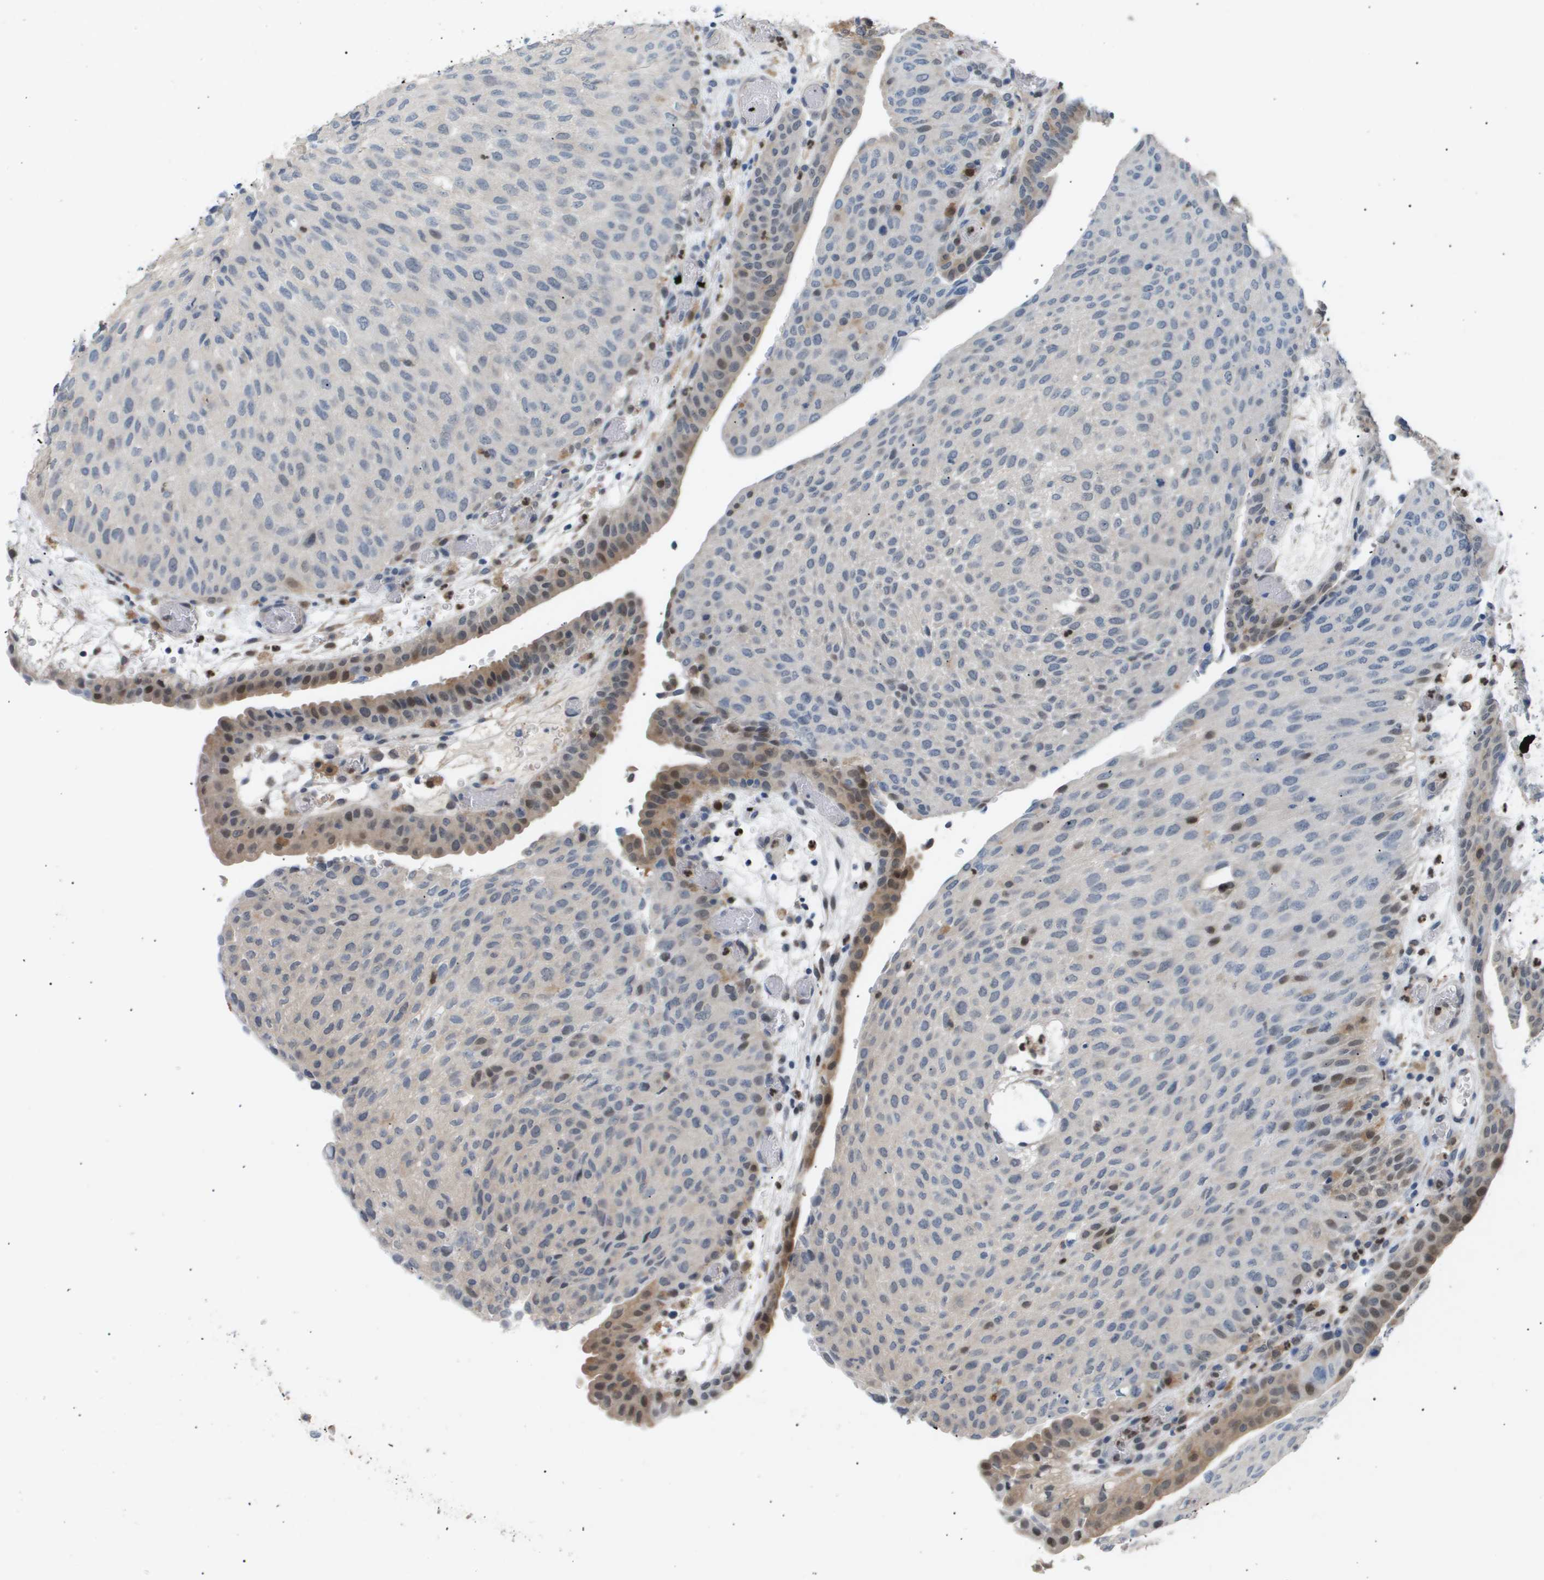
{"staining": {"intensity": "weak", "quantity": "<25%", "location": "cytoplasmic/membranous,nuclear"}, "tissue": "urothelial cancer", "cell_type": "Tumor cells", "image_type": "cancer", "snomed": [{"axis": "morphology", "description": "Urothelial carcinoma, Low grade"}, {"axis": "morphology", "description": "Urothelial carcinoma, High grade"}, {"axis": "topography", "description": "Urinary bladder"}], "caption": "Protein analysis of urothelial cancer shows no significant expression in tumor cells.", "gene": "AKR1A1", "patient": {"sex": "male", "age": 35}}